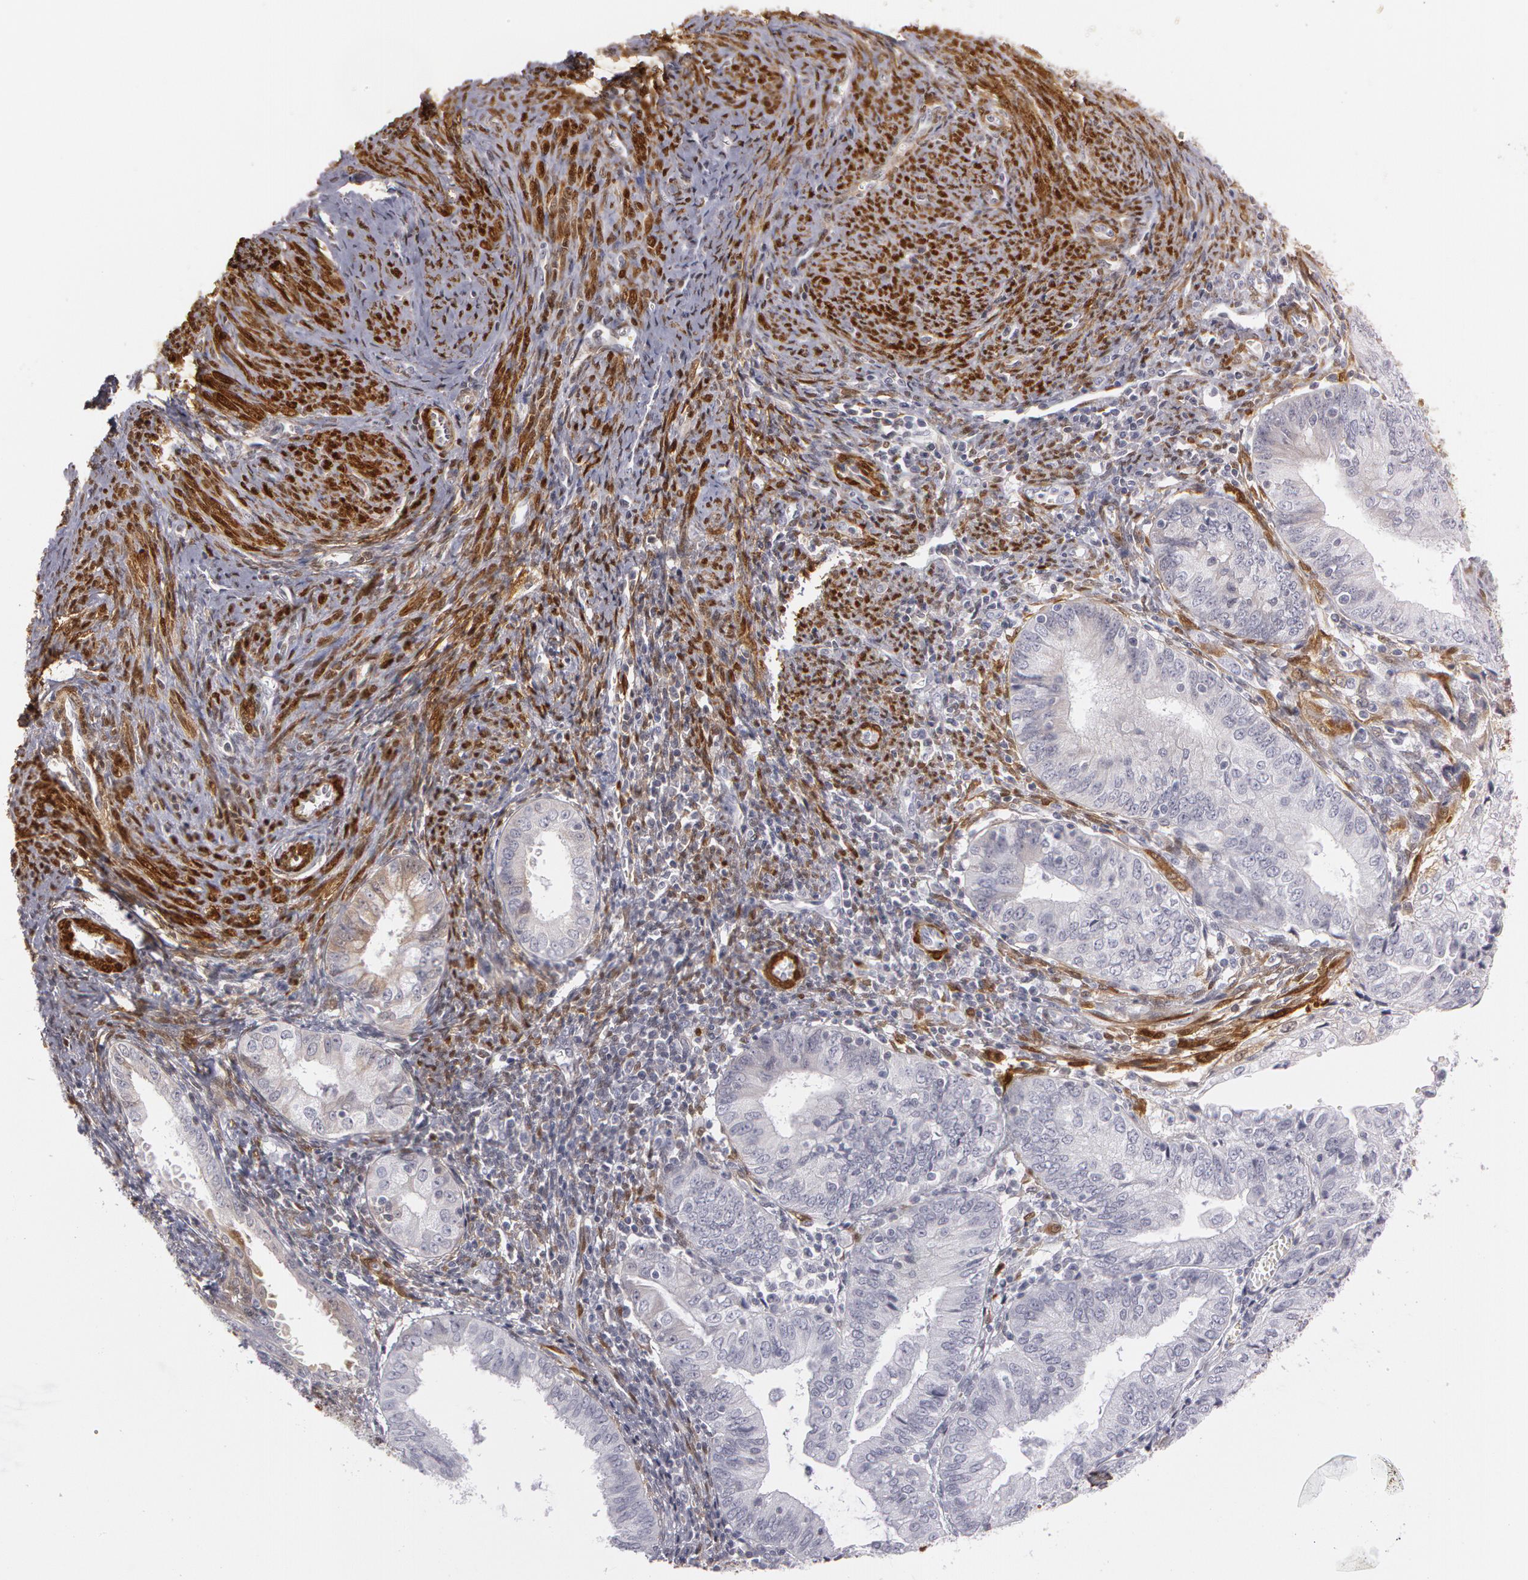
{"staining": {"intensity": "weak", "quantity": "<25%", "location": "cytoplasmic/membranous"}, "tissue": "endometrial cancer", "cell_type": "Tumor cells", "image_type": "cancer", "snomed": [{"axis": "morphology", "description": "Adenocarcinoma, NOS"}, {"axis": "topography", "description": "Endometrium"}], "caption": "This is an immunohistochemistry (IHC) image of endometrial cancer. There is no staining in tumor cells.", "gene": "TAGLN", "patient": {"sex": "female", "age": 55}}